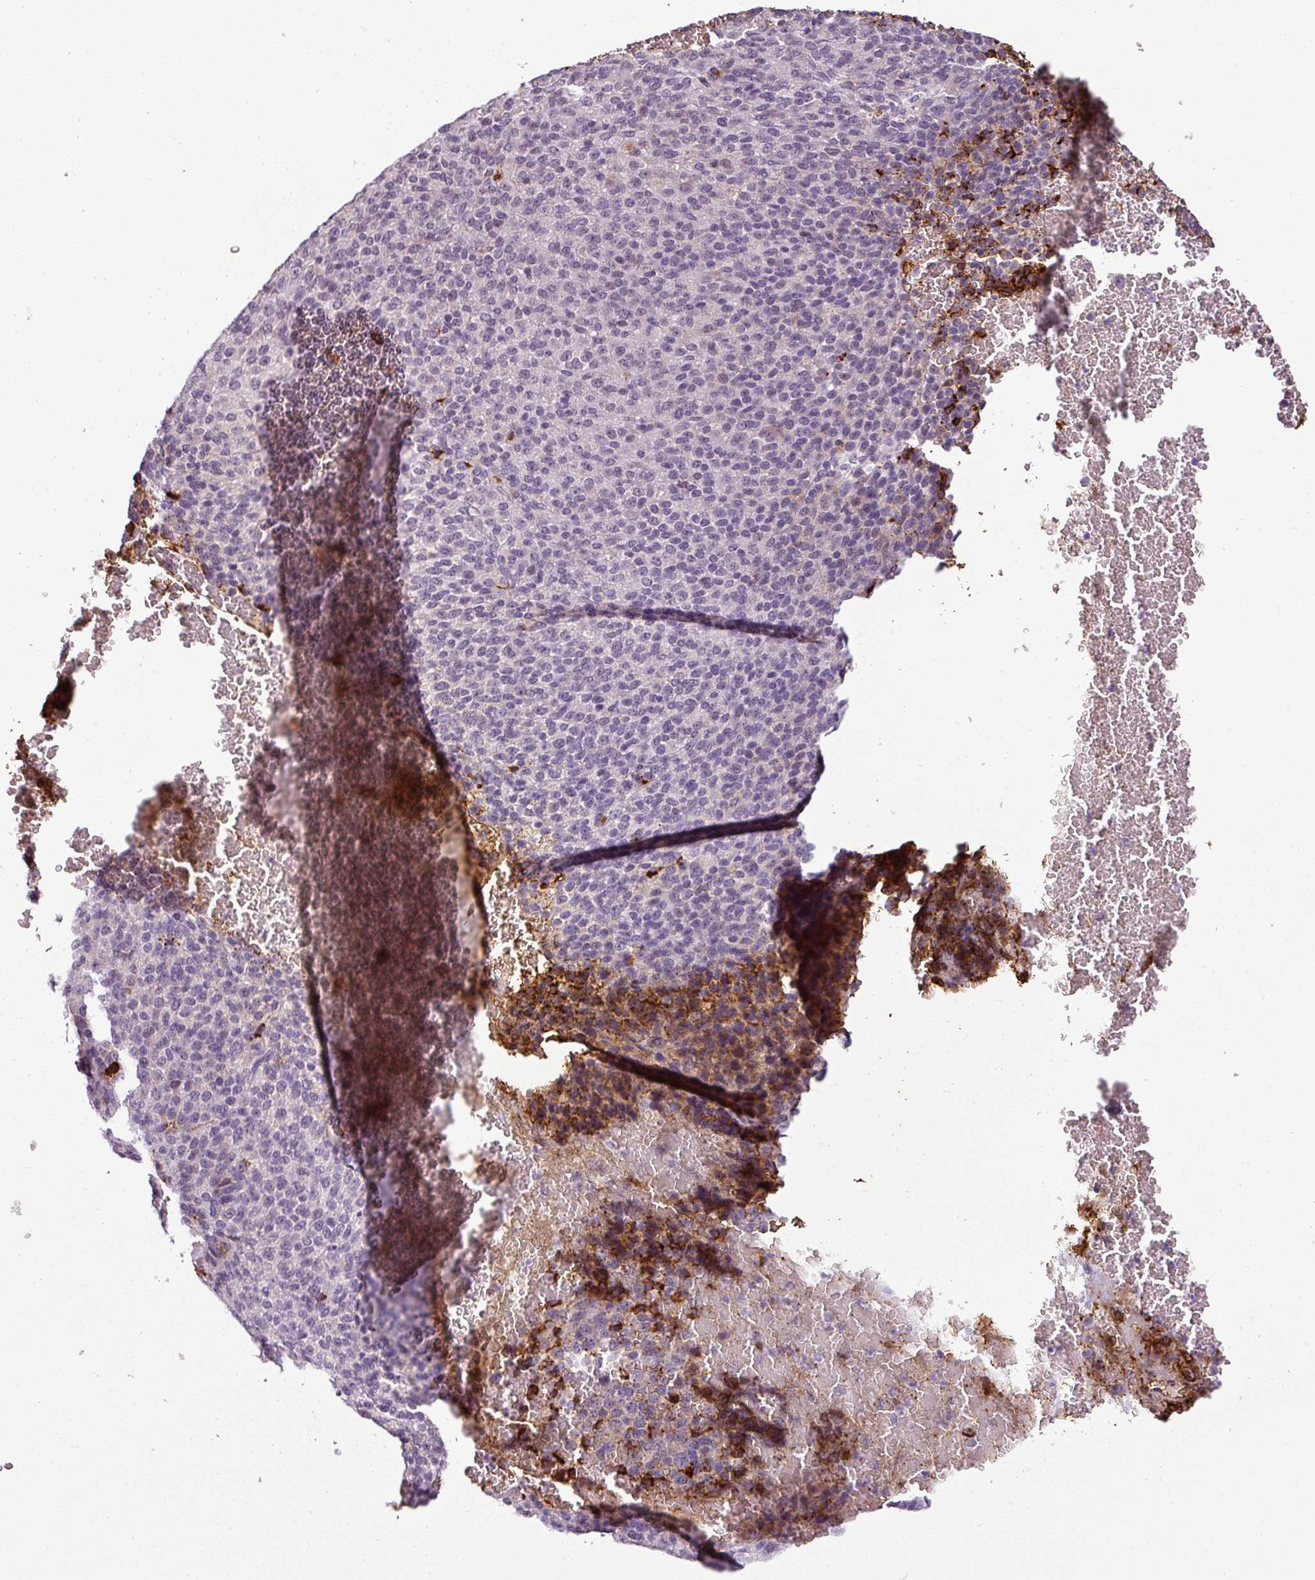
{"staining": {"intensity": "negative", "quantity": "none", "location": "none"}, "tissue": "melanoma", "cell_type": "Tumor cells", "image_type": "cancer", "snomed": [{"axis": "morphology", "description": "Malignant melanoma, Metastatic site"}, {"axis": "topography", "description": "Brain"}], "caption": "Tumor cells are negative for brown protein staining in malignant melanoma (metastatic site).", "gene": "APOC1", "patient": {"sex": "female", "age": 56}}